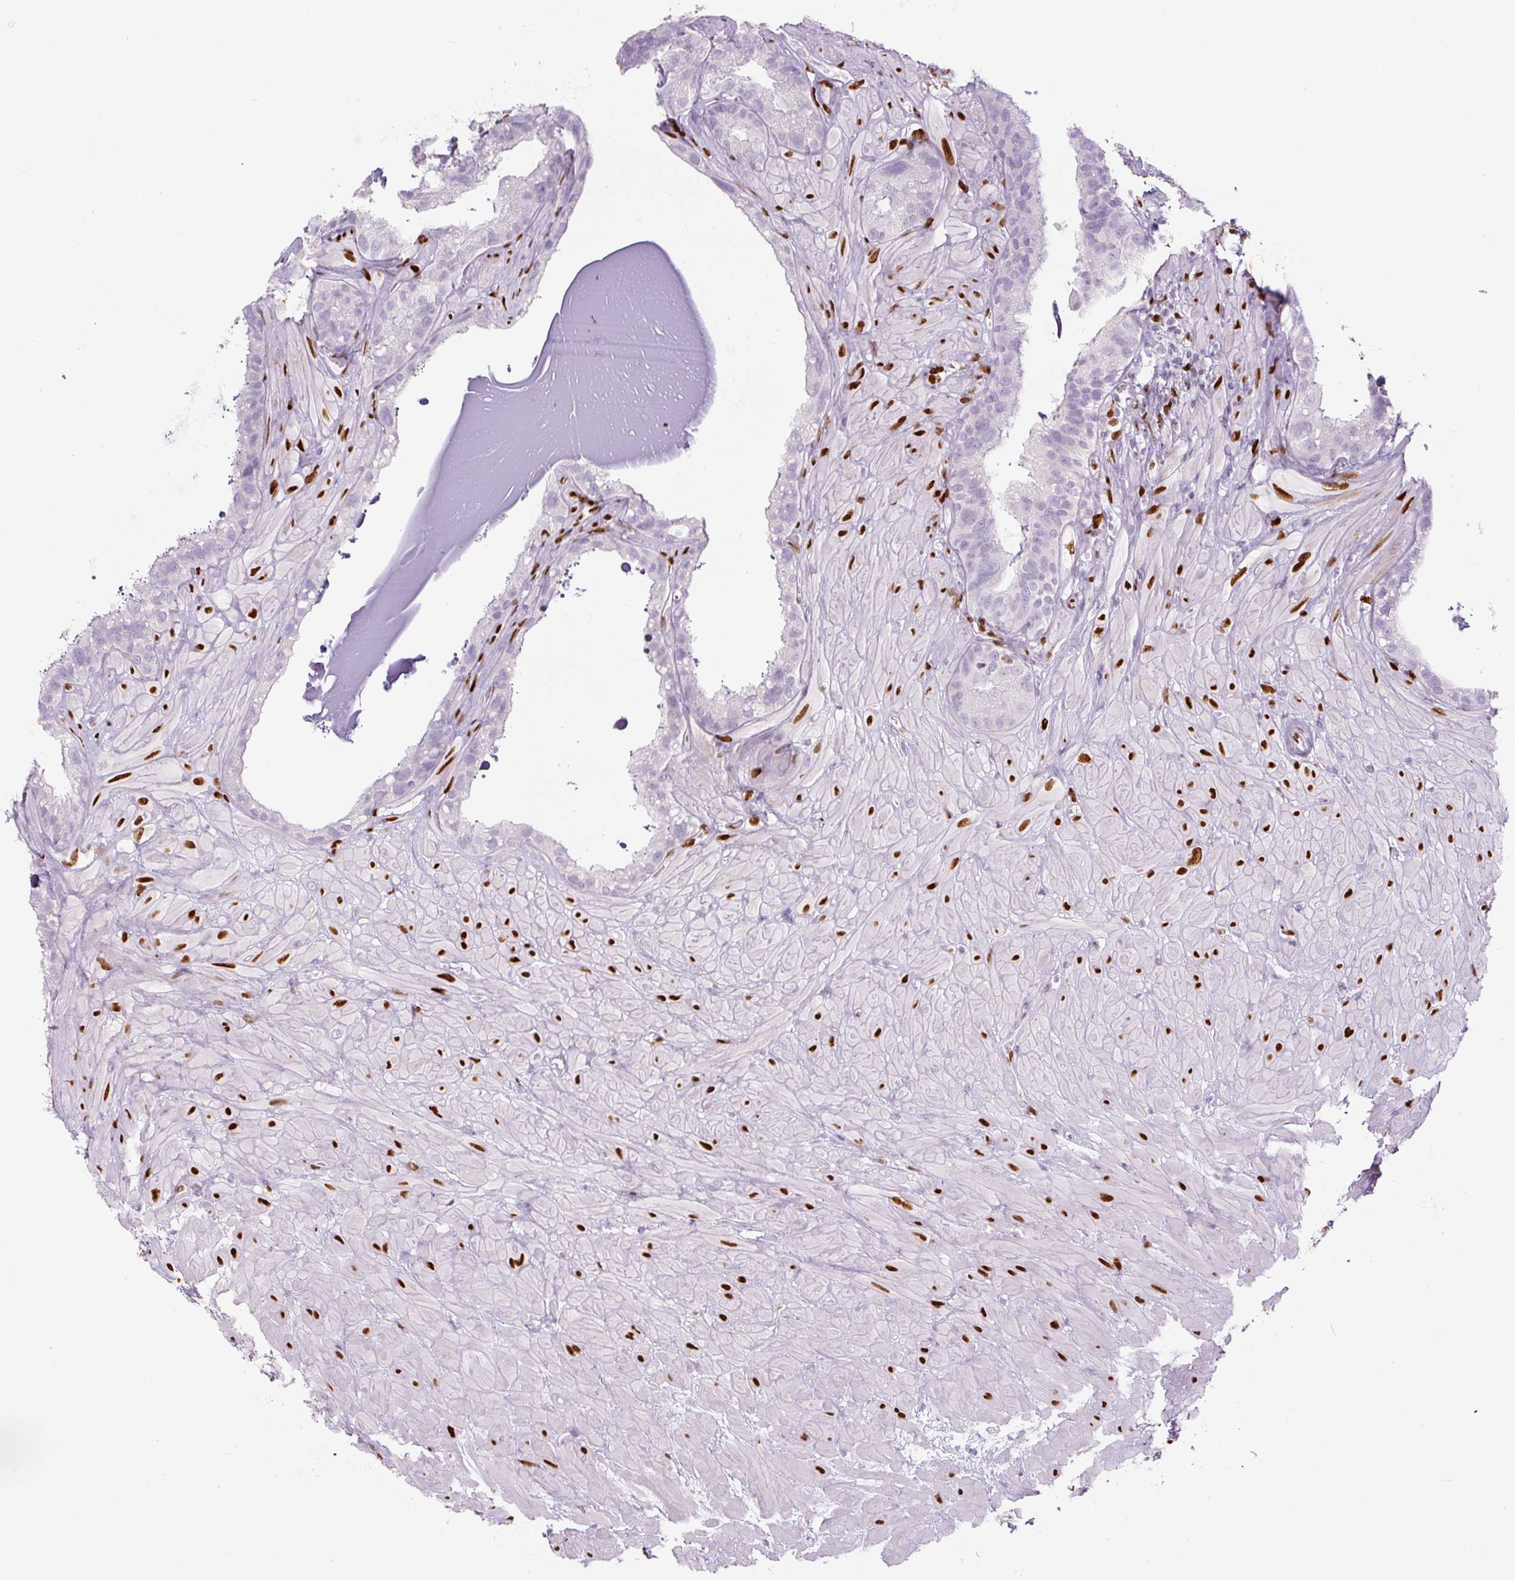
{"staining": {"intensity": "negative", "quantity": "none", "location": "none"}, "tissue": "seminal vesicle", "cell_type": "Glandular cells", "image_type": "normal", "snomed": [{"axis": "morphology", "description": "Normal tissue, NOS"}, {"axis": "topography", "description": "Seminal veicle"}, {"axis": "topography", "description": "Peripheral nerve tissue"}], "caption": "Micrograph shows no protein staining in glandular cells of benign seminal vesicle.", "gene": "ZEB1", "patient": {"sex": "male", "age": 76}}